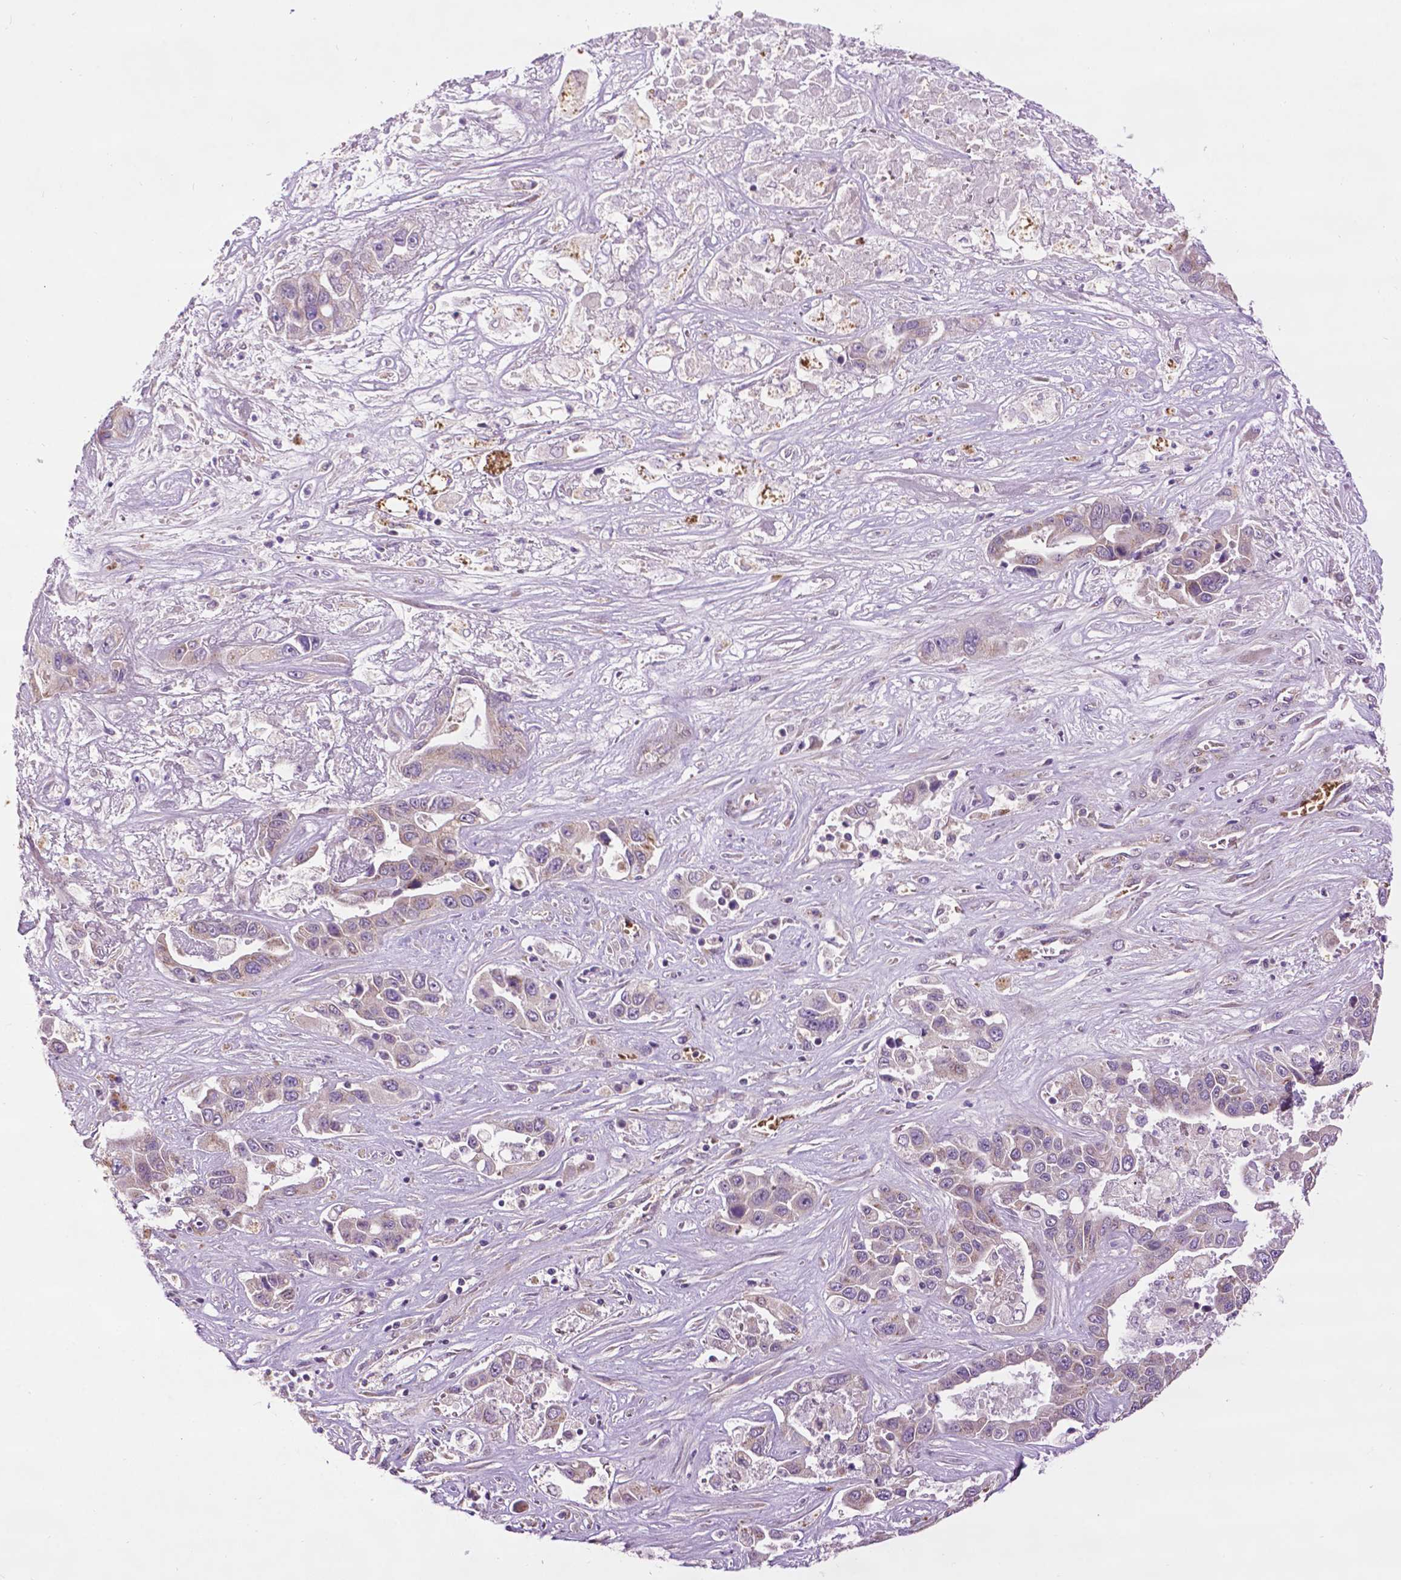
{"staining": {"intensity": "negative", "quantity": "none", "location": "none"}, "tissue": "liver cancer", "cell_type": "Tumor cells", "image_type": "cancer", "snomed": [{"axis": "morphology", "description": "Cholangiocarcinoma"}, {"axis": "topography", "description": "Liver"}], "caption": "A high-resolution photomicrograph shows immunohistochemistry (IHC) staining of liver cholangiocarcinoma, which shows no significant positivity in tumor cells.", "gene": "ZNF41", "patient": {"sex": "female", "age": 52}}